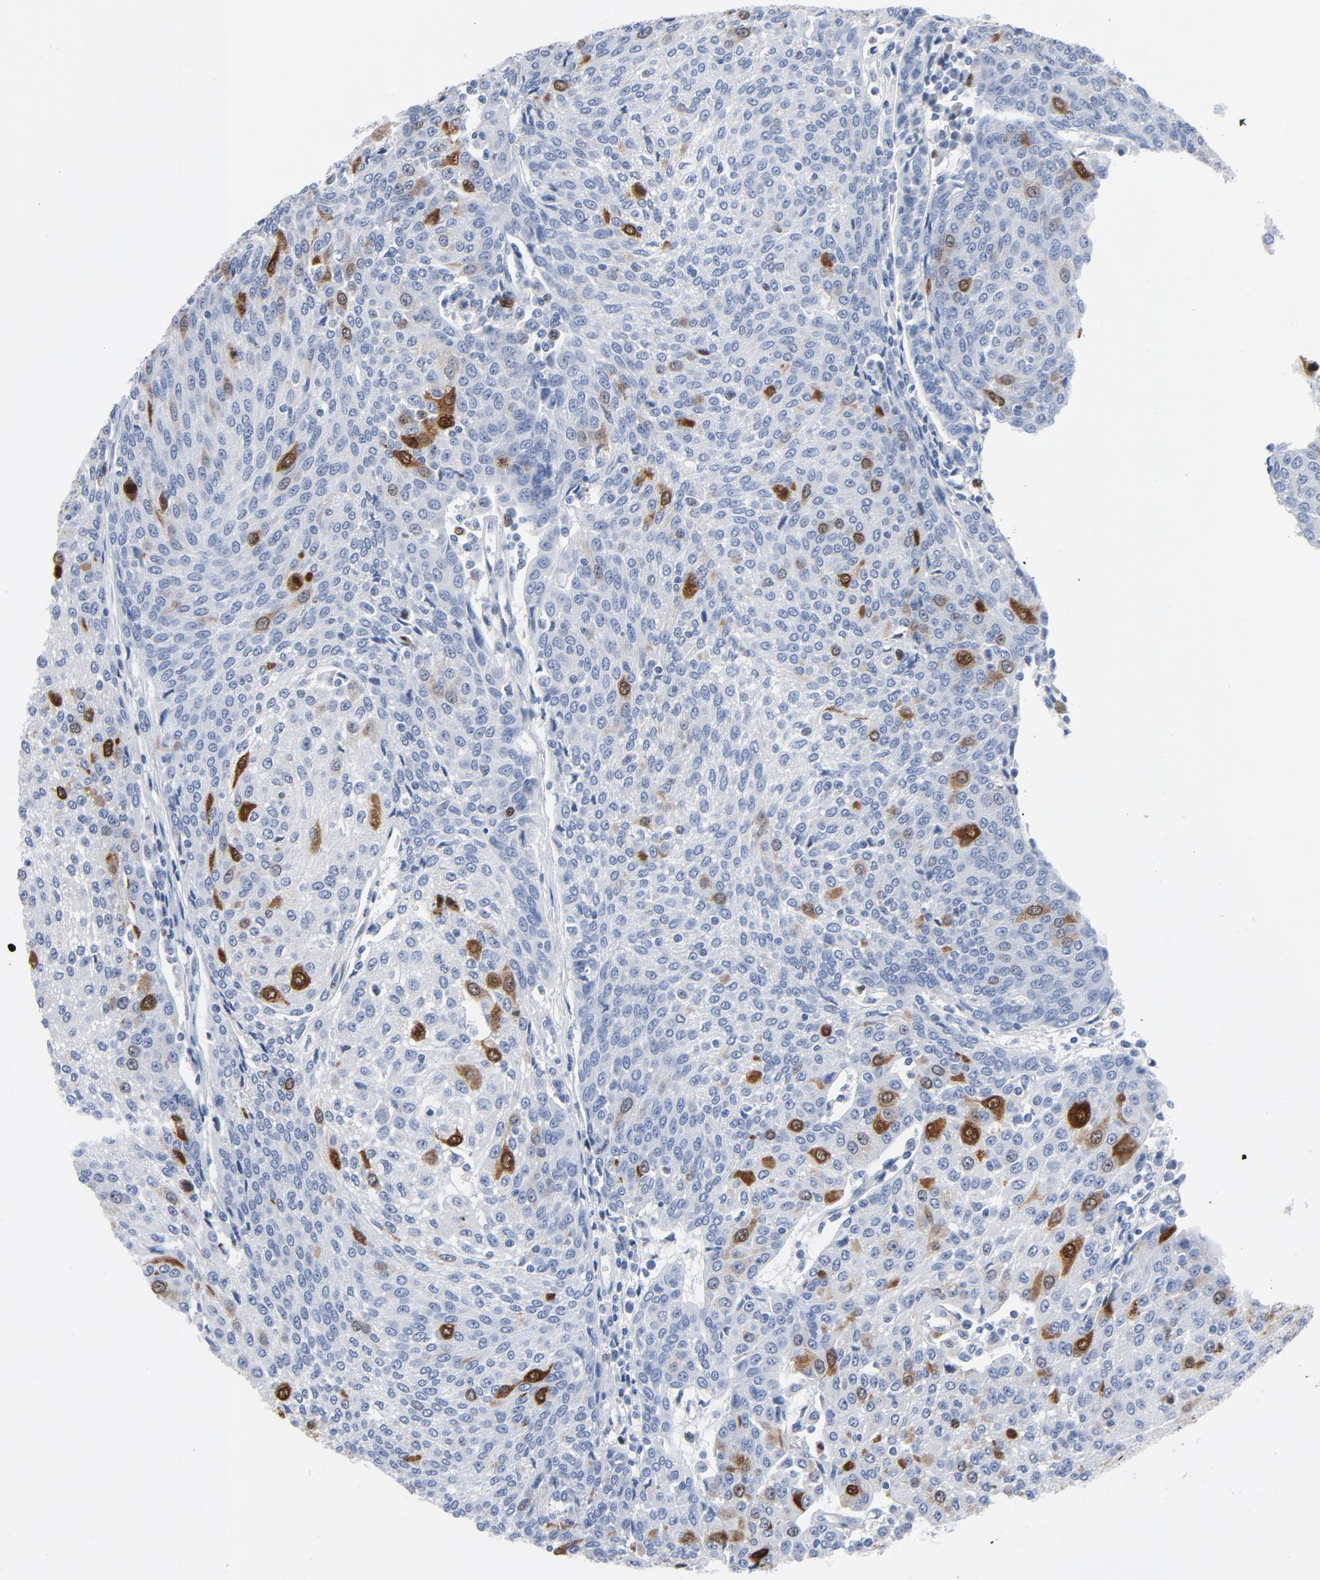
{"staining": {"intensity": "moderate", "quantity": "<25%", "location": "cytoplasmic/membranous,nuclear"}, "tissue": "urothelial cancer", "cell_type": "Tumor cells", "image_type": "cancer", "snomed": [{"axis": "morphology", "description": "Urothelial carcinoma, High grade"}, {"axis": "topography", "description": "Urinary bladder"}], "caption": "A high-resolution micrograph shows IHC staining of high-grade urothelial carcinoma, which demonstrates moderate cytoplasmic/membranous and nuclear expression in approximately <25% of tumor cells.", "gene": "CDC20", "patient": {"sex": "female", "age": 85}}